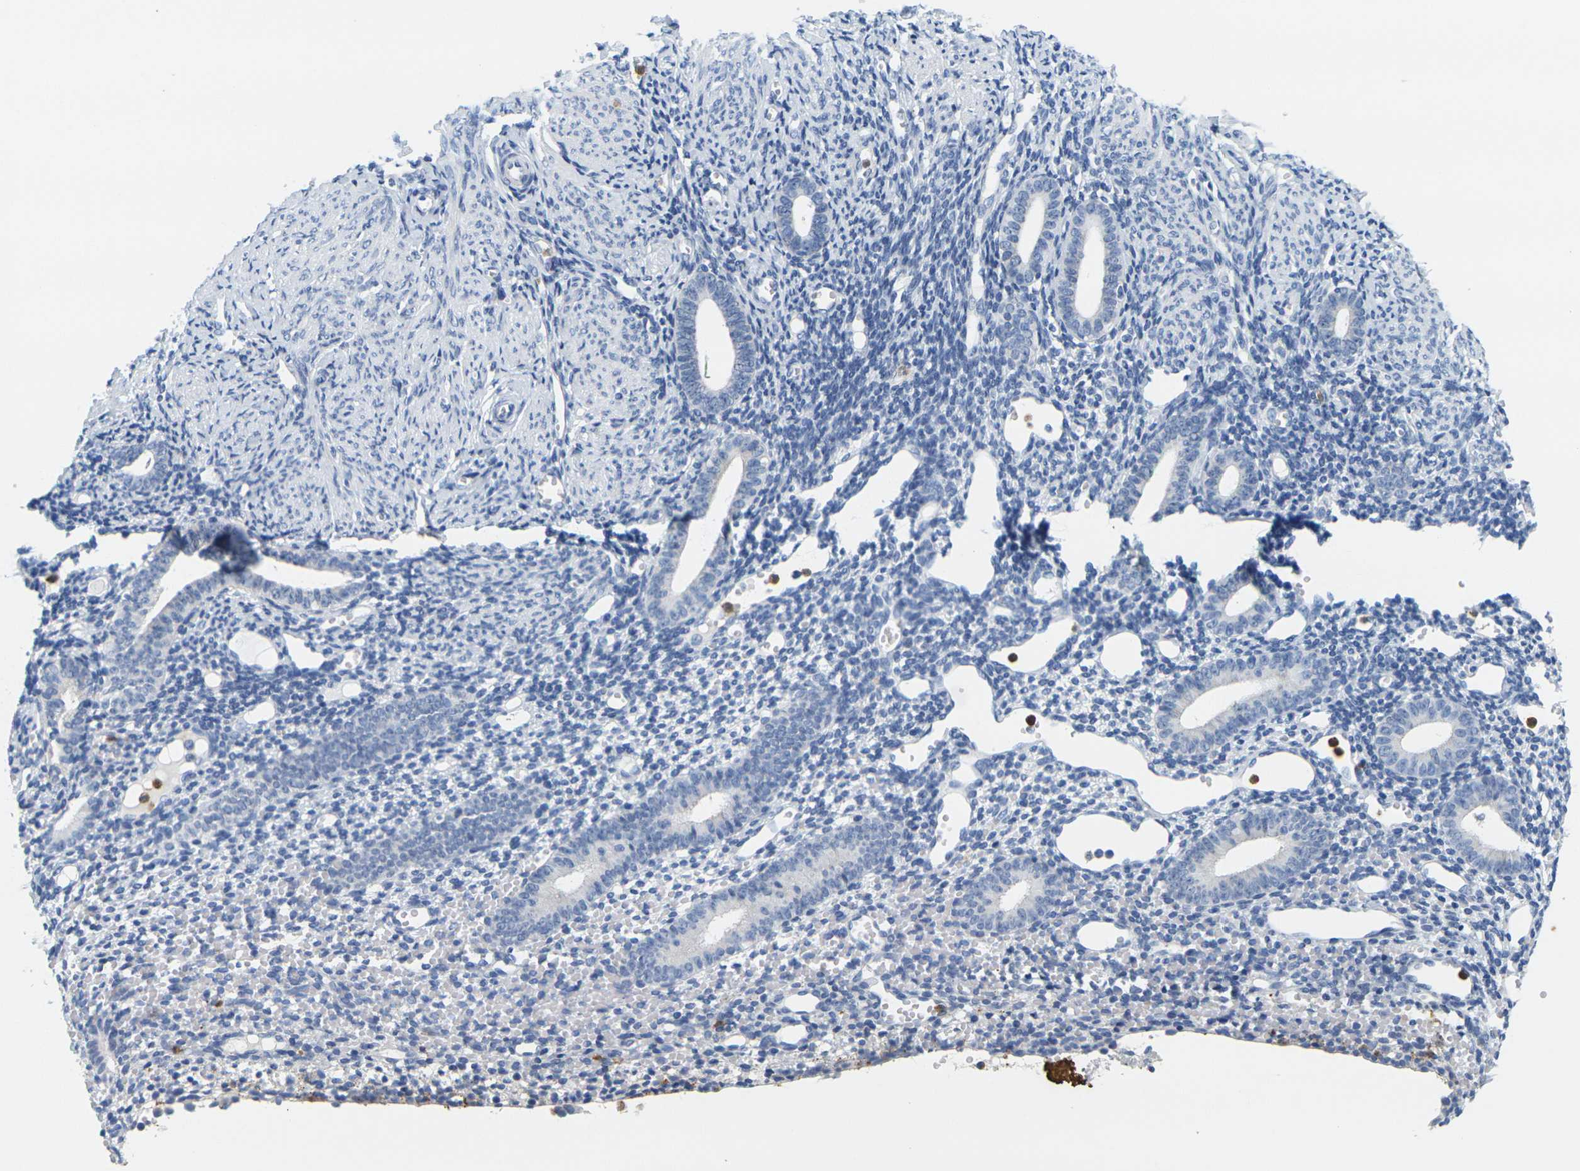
{"staining": {"intensity": "negative", "quantity": "none", "location": "none"}, "tissue": "endometrium", "cell_type": "Cells in endometrial stroma", "image_type": "normal", "snomed": [{"axis": "morphology", "description": "Normal tissue, NOS"}, {"axis": "topography", "description": "Endometrium"}], "caption": "A high-resolution photomicrograph shows immunohistochemistry (IHC) staining of unremarkable endometrium, which shows no significant expression in cells in endometrial stroma. (DAB (3,3'-diaminobenzidine) immunohistochemistry (IHC) with hematoxylin counter stain).", "gene": "KLK5", "patient": {"sex": "female", "age": 50}}